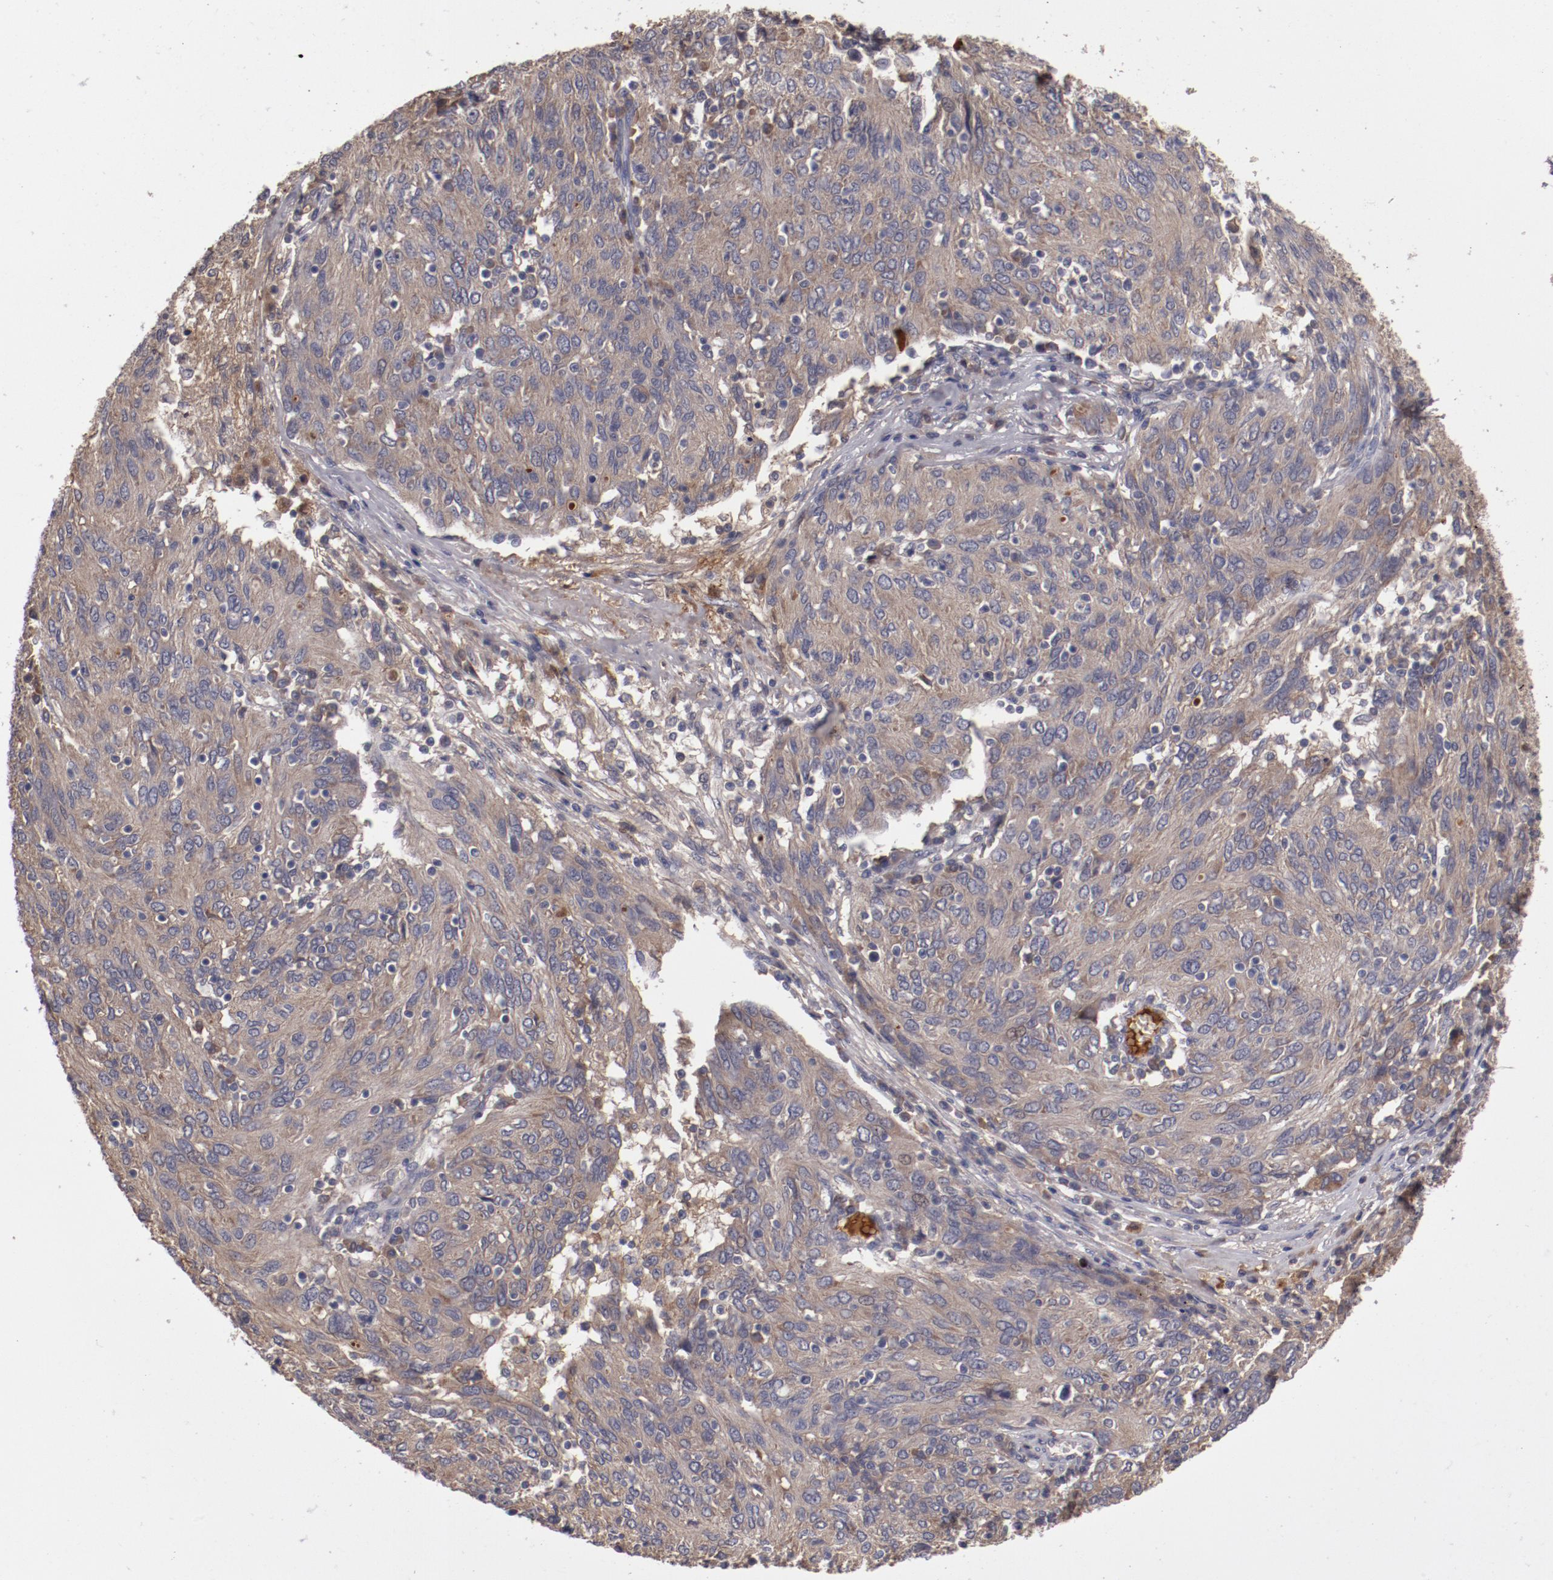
{"staining": {"intensity": "weak", "quantity": ">75%", "location": "cytoplasmic/membranous"}, "tissue": "ovarian cancer", "cell_type": "Tumor cells", "image_type": "cancer", "snomed": [{"axis": "morphology", "description": "Carcinoma, endometroid"}, {"axis": "topography", "description": "Ovary"}], "caption": "Protein staining of endometroid carcinoma (ovarian) tissue shows weak cytoplasmic/membranous expression in approximately >75% of tumor cells.", "gene": "CP", "patient": {"sex": "female", "age": 50}}